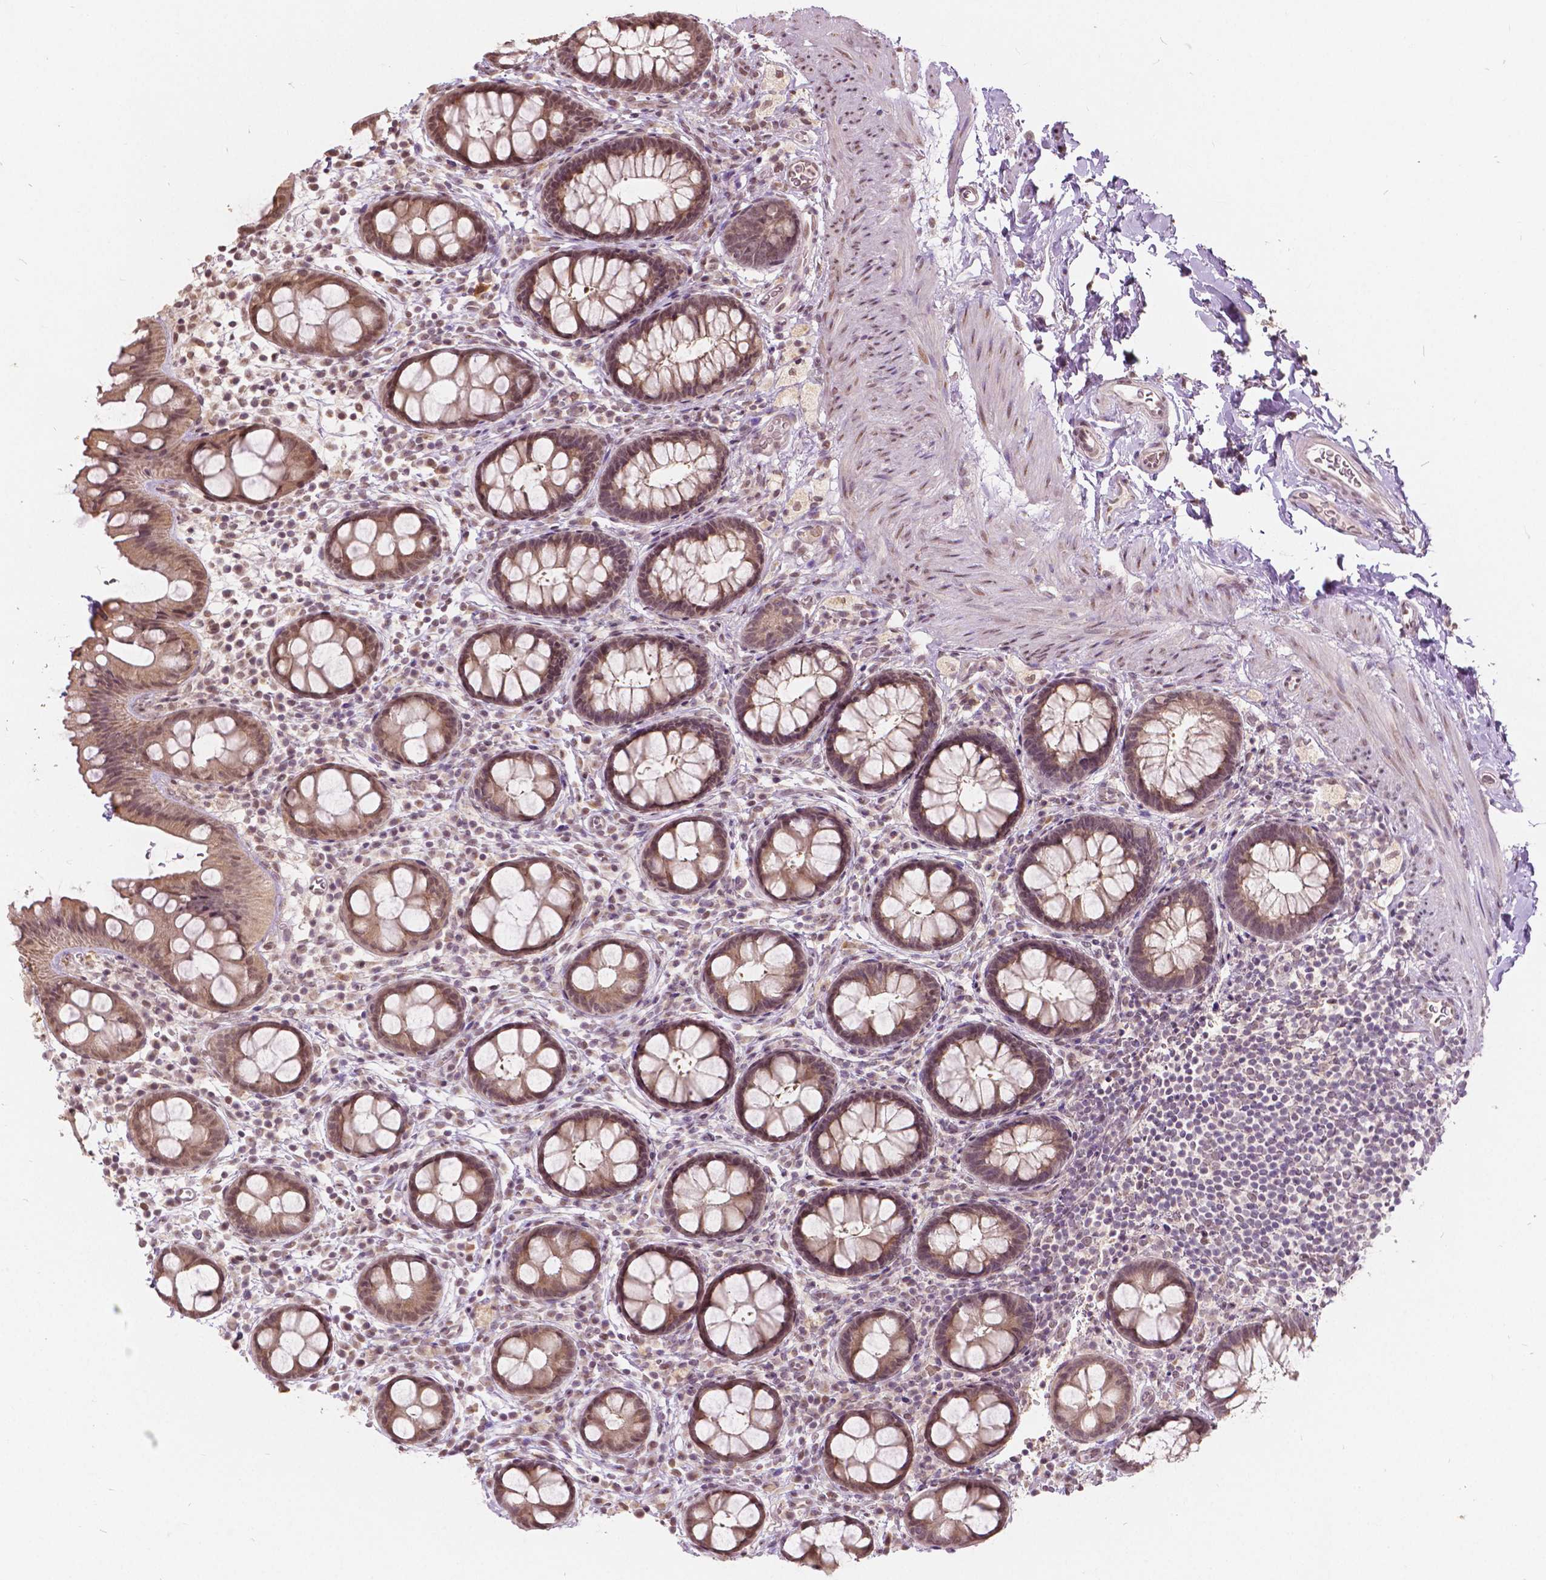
{"staining": {"intensity": "moderate", "quantity": ">75%", "location": "cytoplasmic/membranous,nuclear"}, "tissue": "rectum", "cell_type": "Glandular cells", "image_type": "normal", "snomed": [{"axis": "morphology", "description": "Normal tissue, NOS"}, {"axis": "topography", "description": "Rectum"}, {"axis": "topography", "description": "Peripheral nerve tissue"}], "caption": "Moderate cytoplasmic/membranous,nuclear staining for a protein is identified in approximately >75% of glandular cells of unremarkable rectum using immunohistochemistry.", "gene": "HOXA10", "patient": {"sex": "female", "age": 69}}